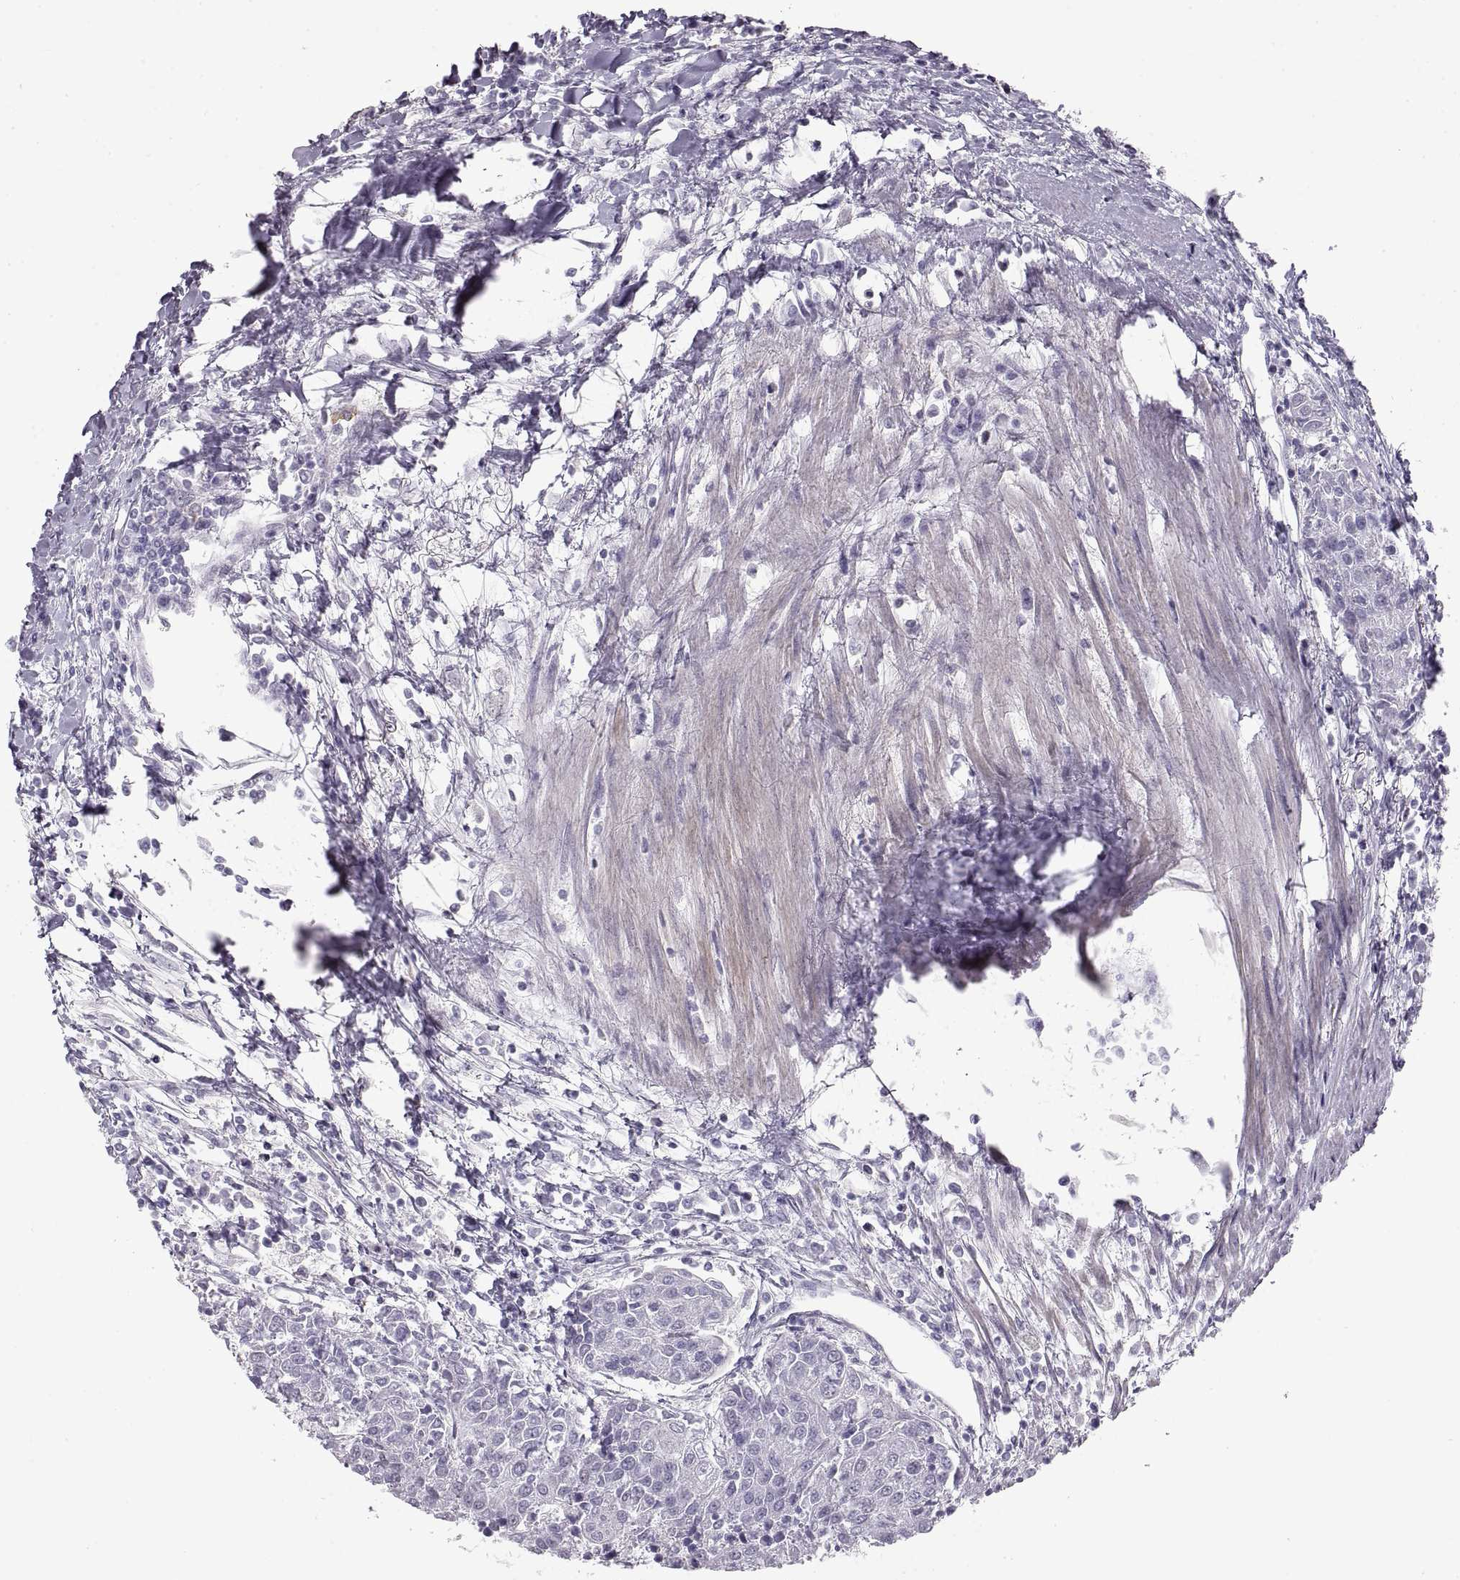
{"staining": {"intensity": "negative", "quantity": "none", "location": "none"}, "tissue": "urothelial cancer", "cell_type": "Tumor cells", "image_type": "cancer", "snomed": [{"axis": "morphology", "description": "Urothelial carcinoma, High grade"}, {"axis": "topography", "description": "Urinary bladder"}], "caption": "Immunohistochemistry micrograph of neoplastic tissue: human high-grade urothelial carcinoma stained with DAB (3,3'-diaminobenzidine) exhibits no significant protein expression in tumor cells.", "gene": "NANOS3", "patient": {"sex": "female", "age": 85}}